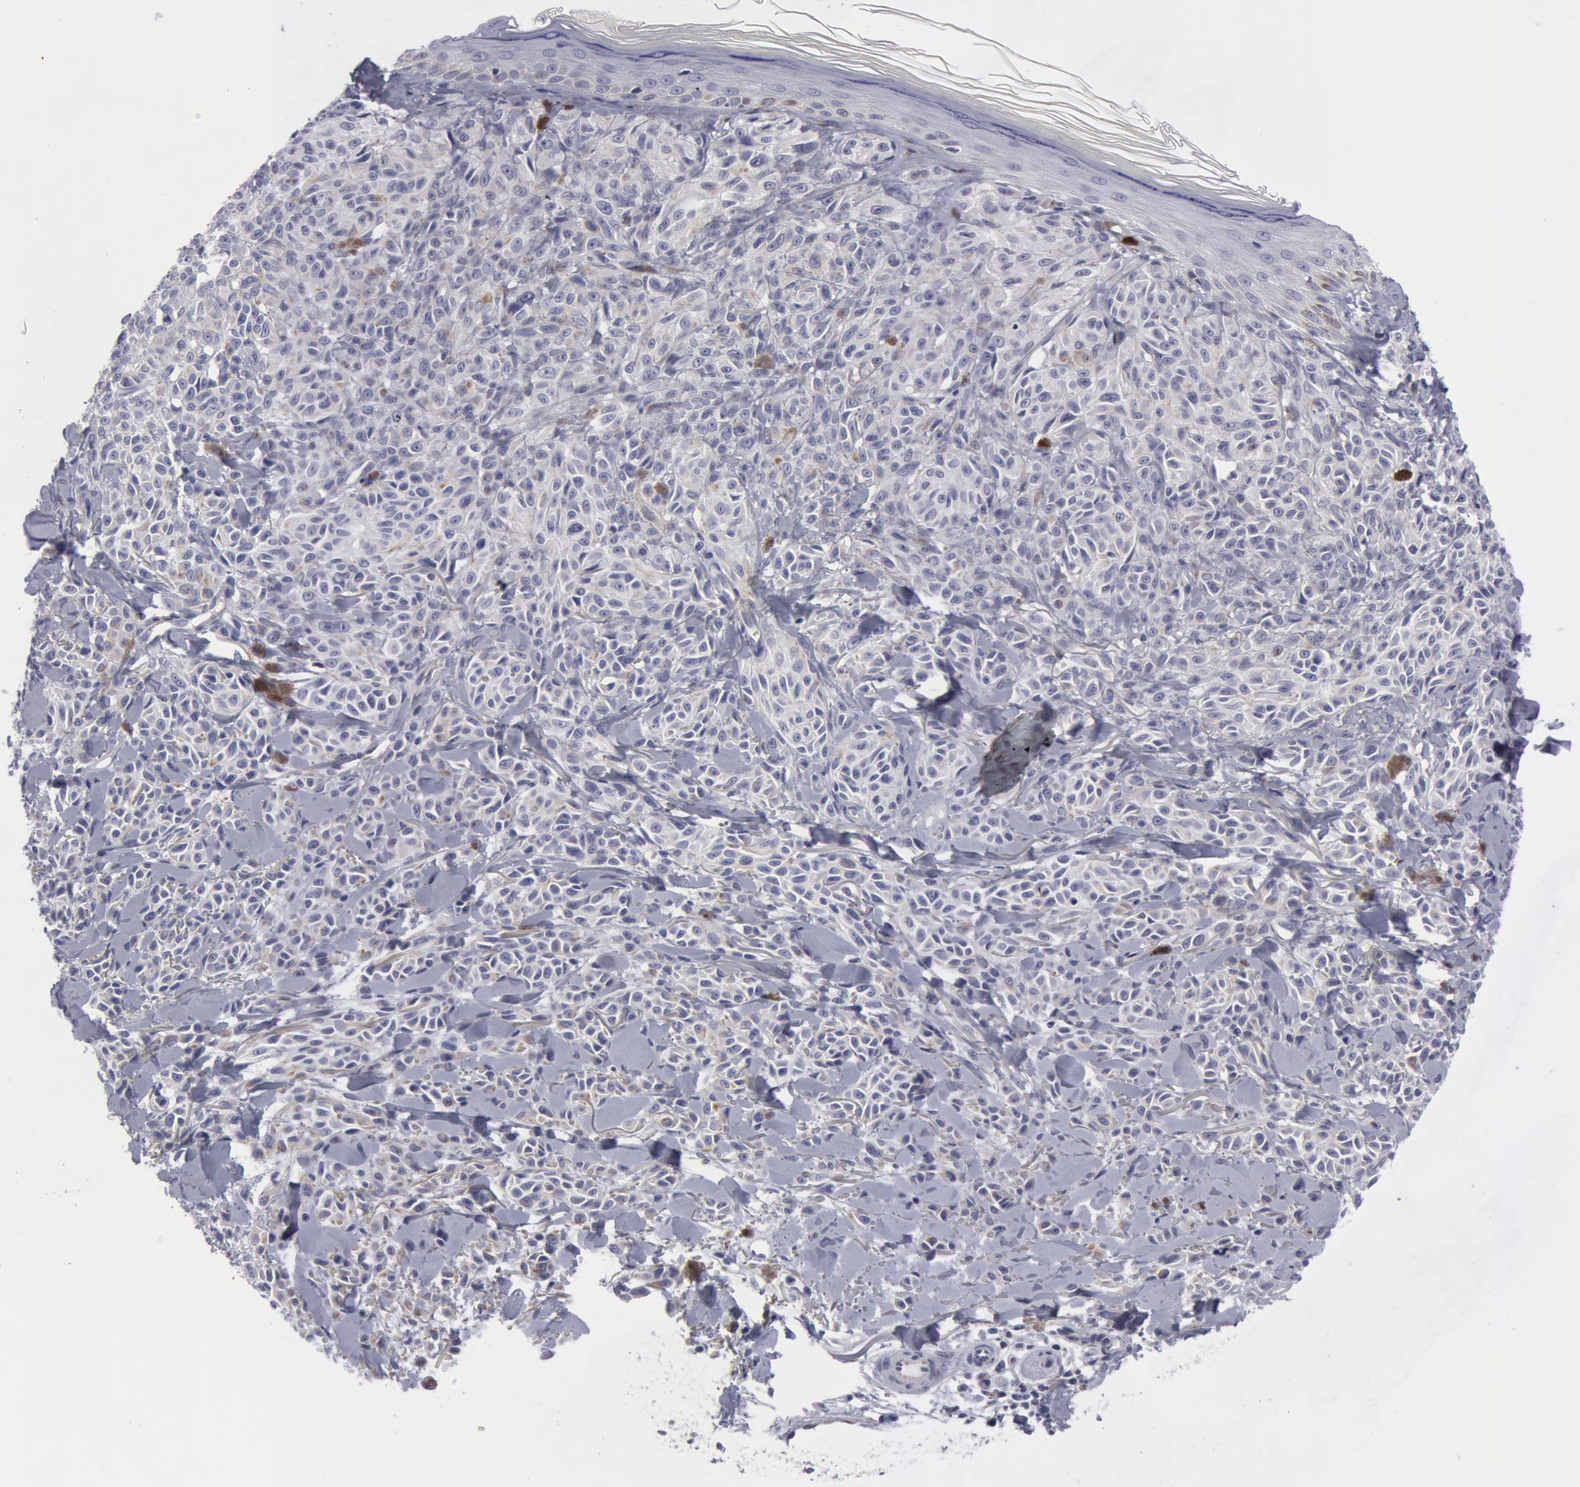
{"staining": {"intensity": "negative", "quantity": "none", "location": "none"}, "tissue": "melanoma", "cell_type": "Tumor cells", "image_type": "cancer", "snomed": [{"axis": "morphology", "description": "Malignant melanoma, NOS"}, {"axis": "topography", "description": "Skin"}], "caption": "Malignant melanoma was stained to show a protein in brown. There is no significant expression in tumor cells. (Immunohistochemistry, brightfield microscopy, high magnification).", "gene": "SMC1B", "patient": {"sex": "female", "age": 73}}